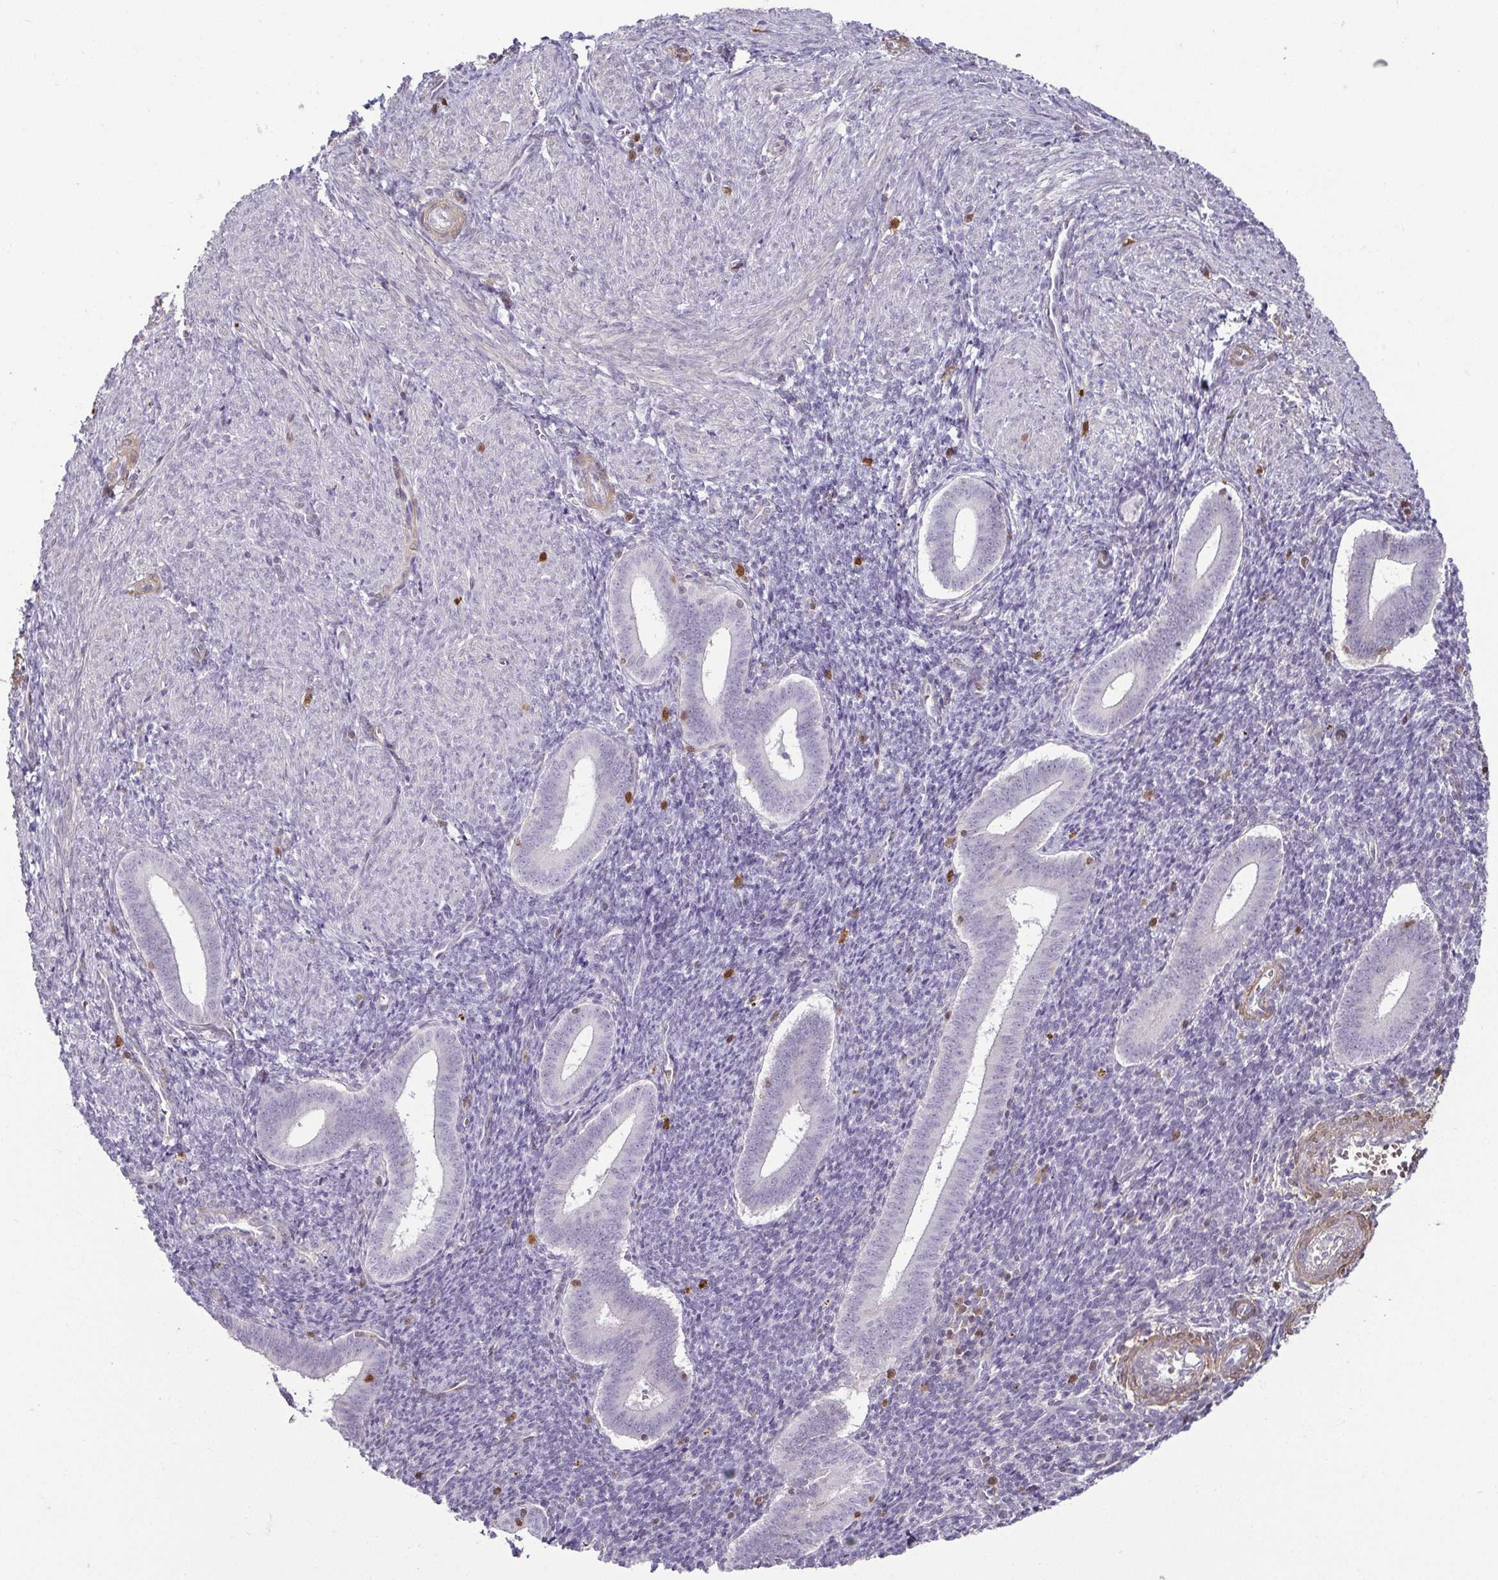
{"staining": {"intensity": "negative", "quantity": "none", "location": "none"}, "tissue": "endometrium", "cell_type": "Cells in endometrial stroma", "image_type": "normal", "snomed": [{"axis": "morphology", "description": "Normal tissue, NOS"}, {"axis": "topography", "description": "Endometrium"}], "caption": "This photomicrograph is of normal endometrium stained with immunohistochemistry to label a protein in brown with the nuclei are counter-stained blue. There is no positivity in cells in endometrial stroma.", "gene": "HOPX", "patient": {"sex": "female", "age": 25}}